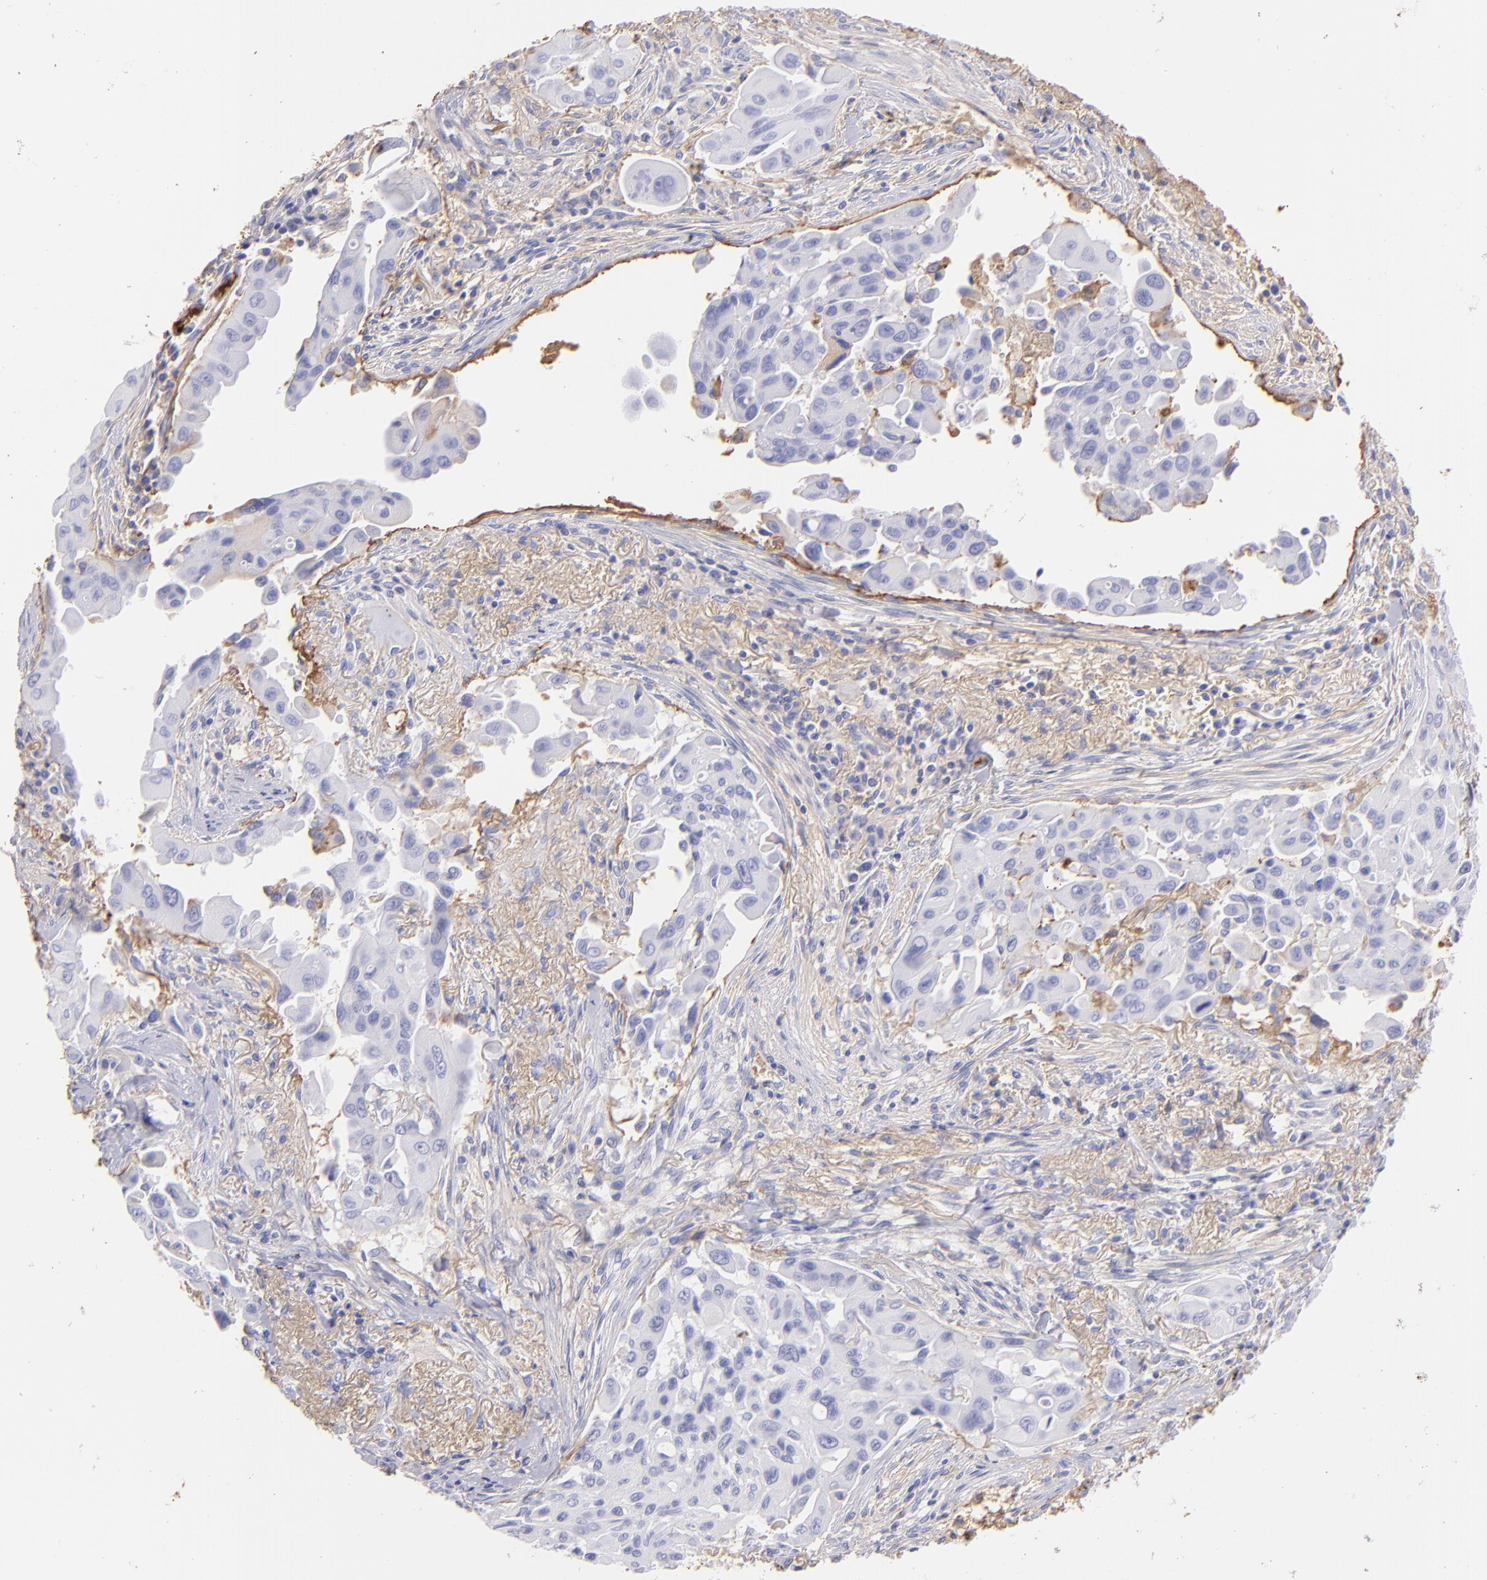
{"staining": {"intensity": "negative", "quantity": "none", "location": "none"}, "tissue": "lung cancer", "cell_type": "Tumor cells", "image_type": "cancer", "snomed": [{"axis": "morphology", "description": "Adenocarcinoma, NOS"}, {"axis": "topography", "description": "Lung"}], "caption": "Tumor cells are negative for brown protein staining in lung adenocarcinoma. (Brightfield microscopy of DAB immunohistochemistry (IHC) at high magnification).", "gene": "FGB", "patient": {"sex": "male", "age": 68}}